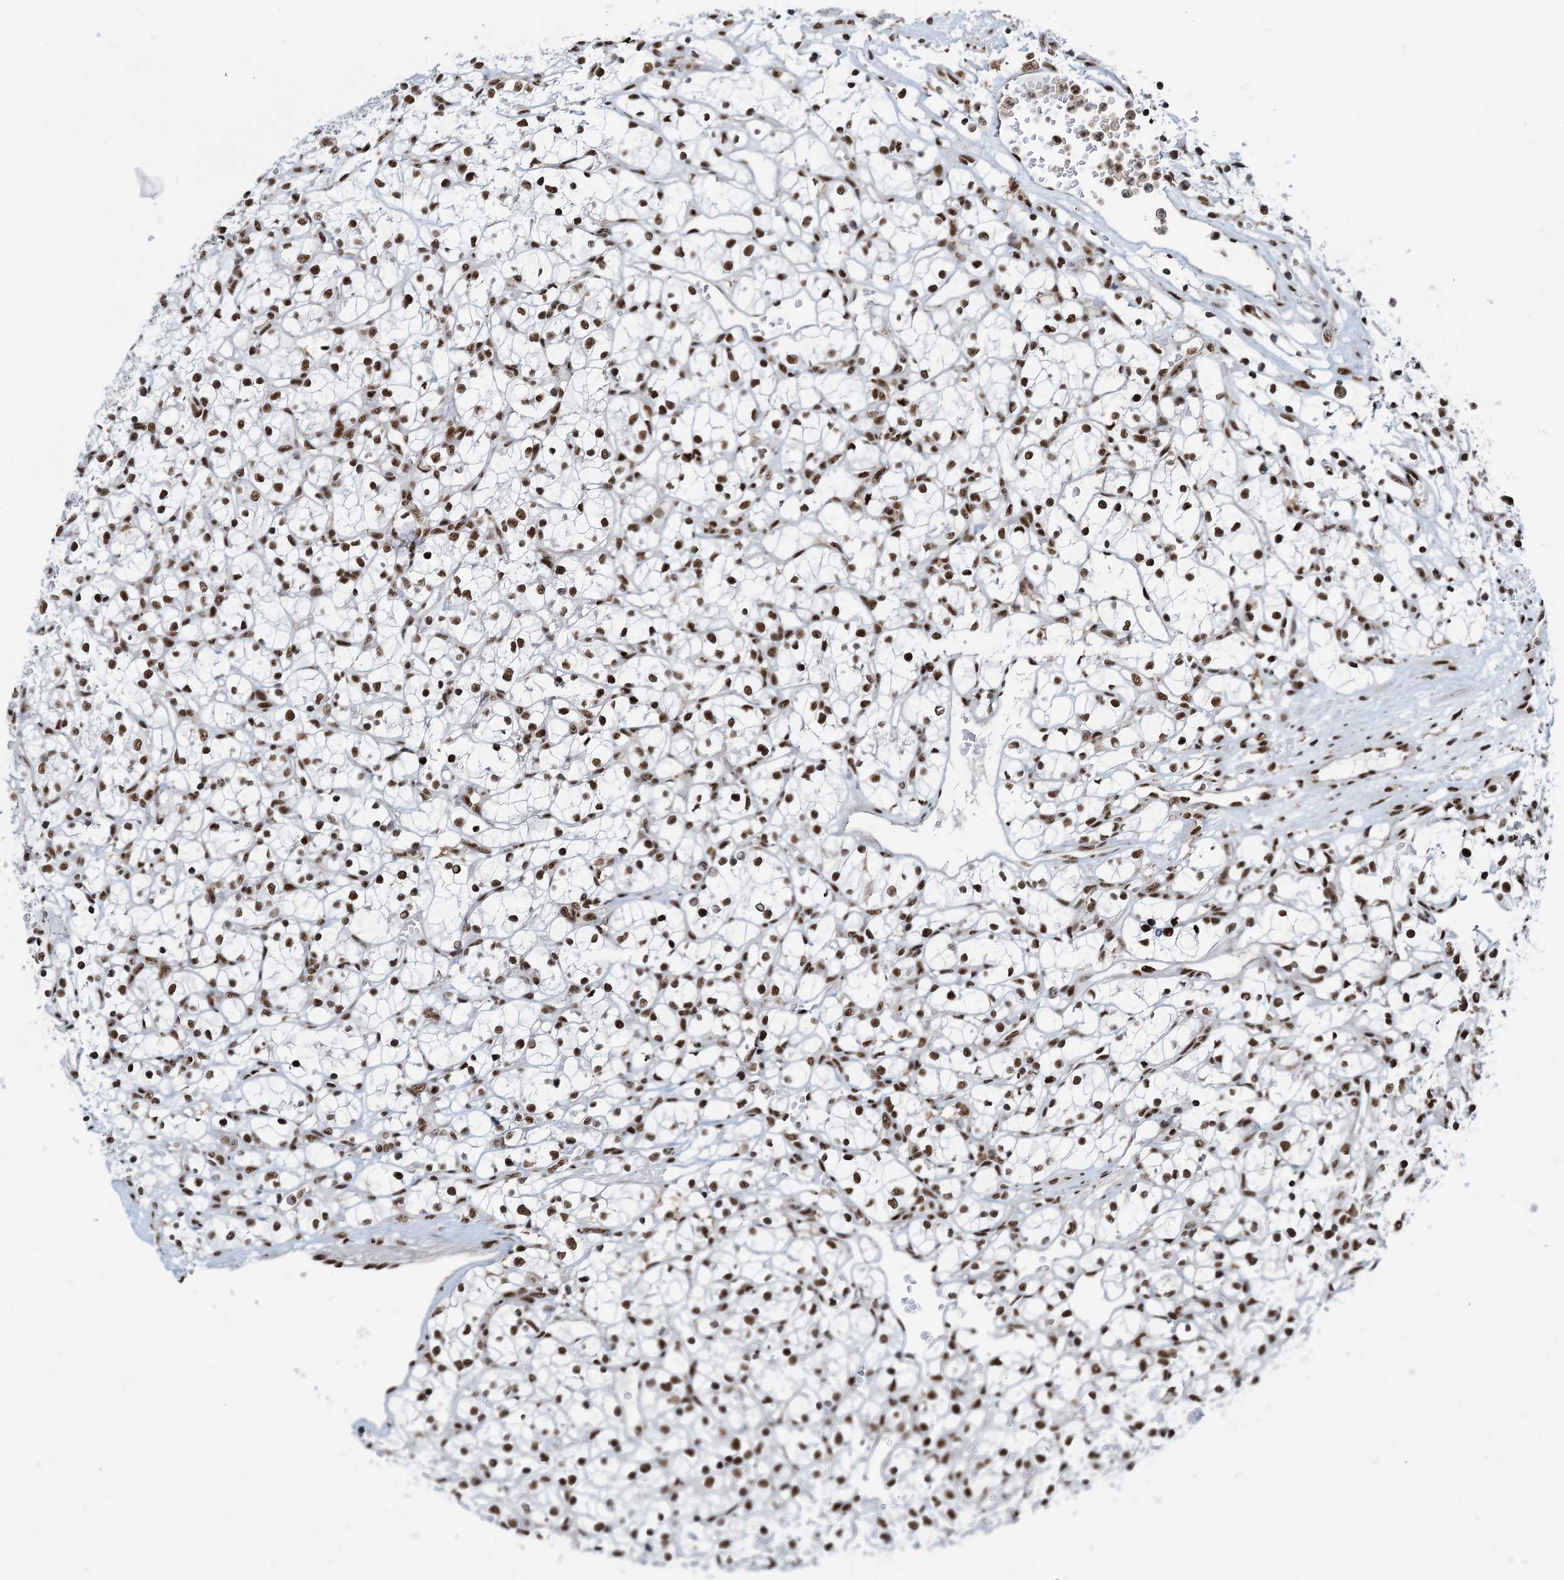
{"staining": {"intensity": "strong", "quantity": ">75%", "location": "nuclear"}, "tissue": "renal cancer", "cell_type": "Tumor cells", "image_type": "cancer", "snomed": [{"axis": "morphology", "description": "Adenocarcinoma, NOS"}, {"axis": "topography", "description": "Kidney"}], "caption": "Tumor cells exhibit high levels of strong nuclear positivity in about >75% of cells in renal cancer. The staining was performed using DAB (3,3'-diaminobenzidine) to visualize the protein expression in brown, while the nuclei were stained in blue with hematoxylin (Magnification: 20x).", "gene": "RBM26", "patient": {"sex": "female", "age": 69}}